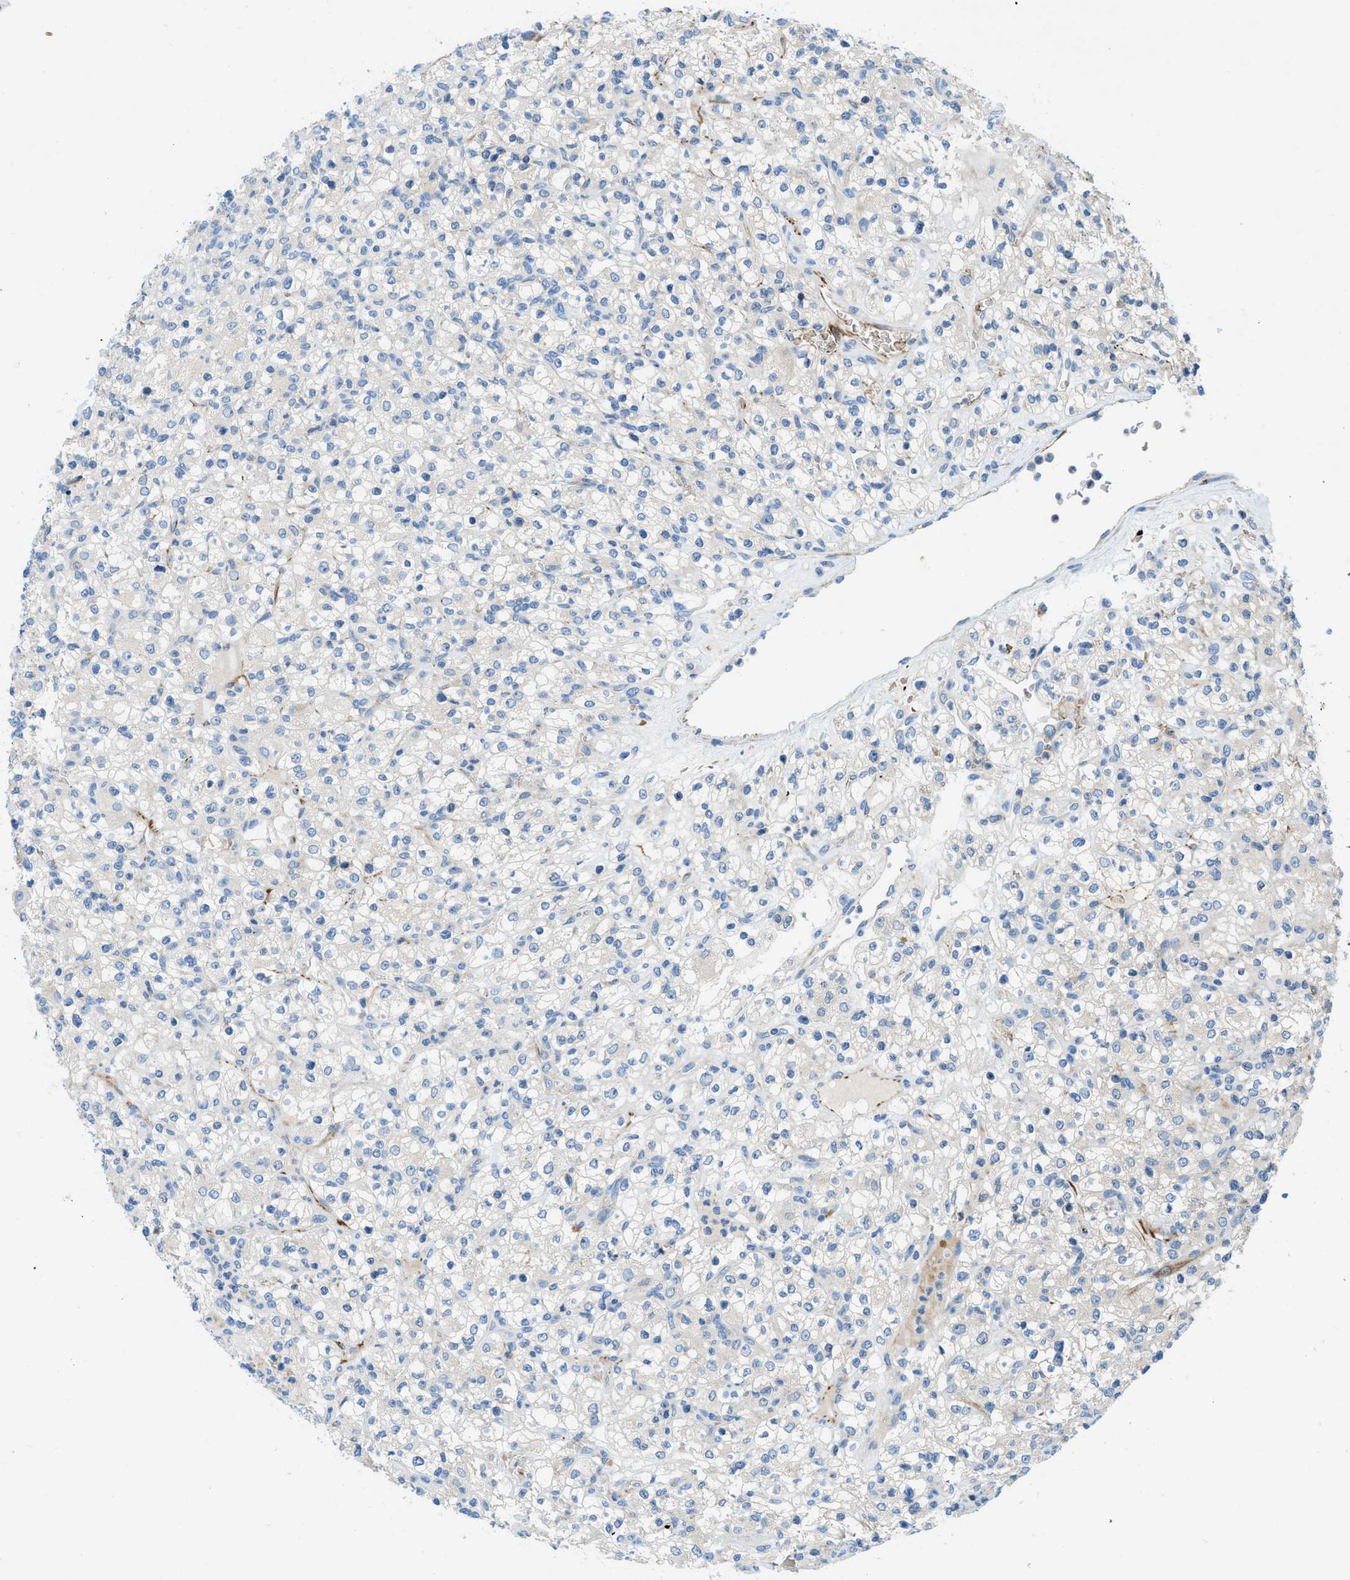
{"staining": {"intensity": "negative", "quantity": "none", "location": "none"}, "tissue": "renal cancer", "cell_type": "Tumor cells", "image_type": "cancer", "snomed": [{"axis": "morphology", "description": "Normal tissue, NOS"}, {"axis": "morphology", "description": "Adenocarcinoma, NOS"}, {"axis": "topography", "description": "Kidney"}], "caption": "High power microscopy histopathology image of an immunohistochemistry (IHC) histopathology image of adenocarcinoma (renal), revealing no significant staining in tumor cells.", "gene": "ZNF831", "patient": {"sex": "female", "age": 72}}